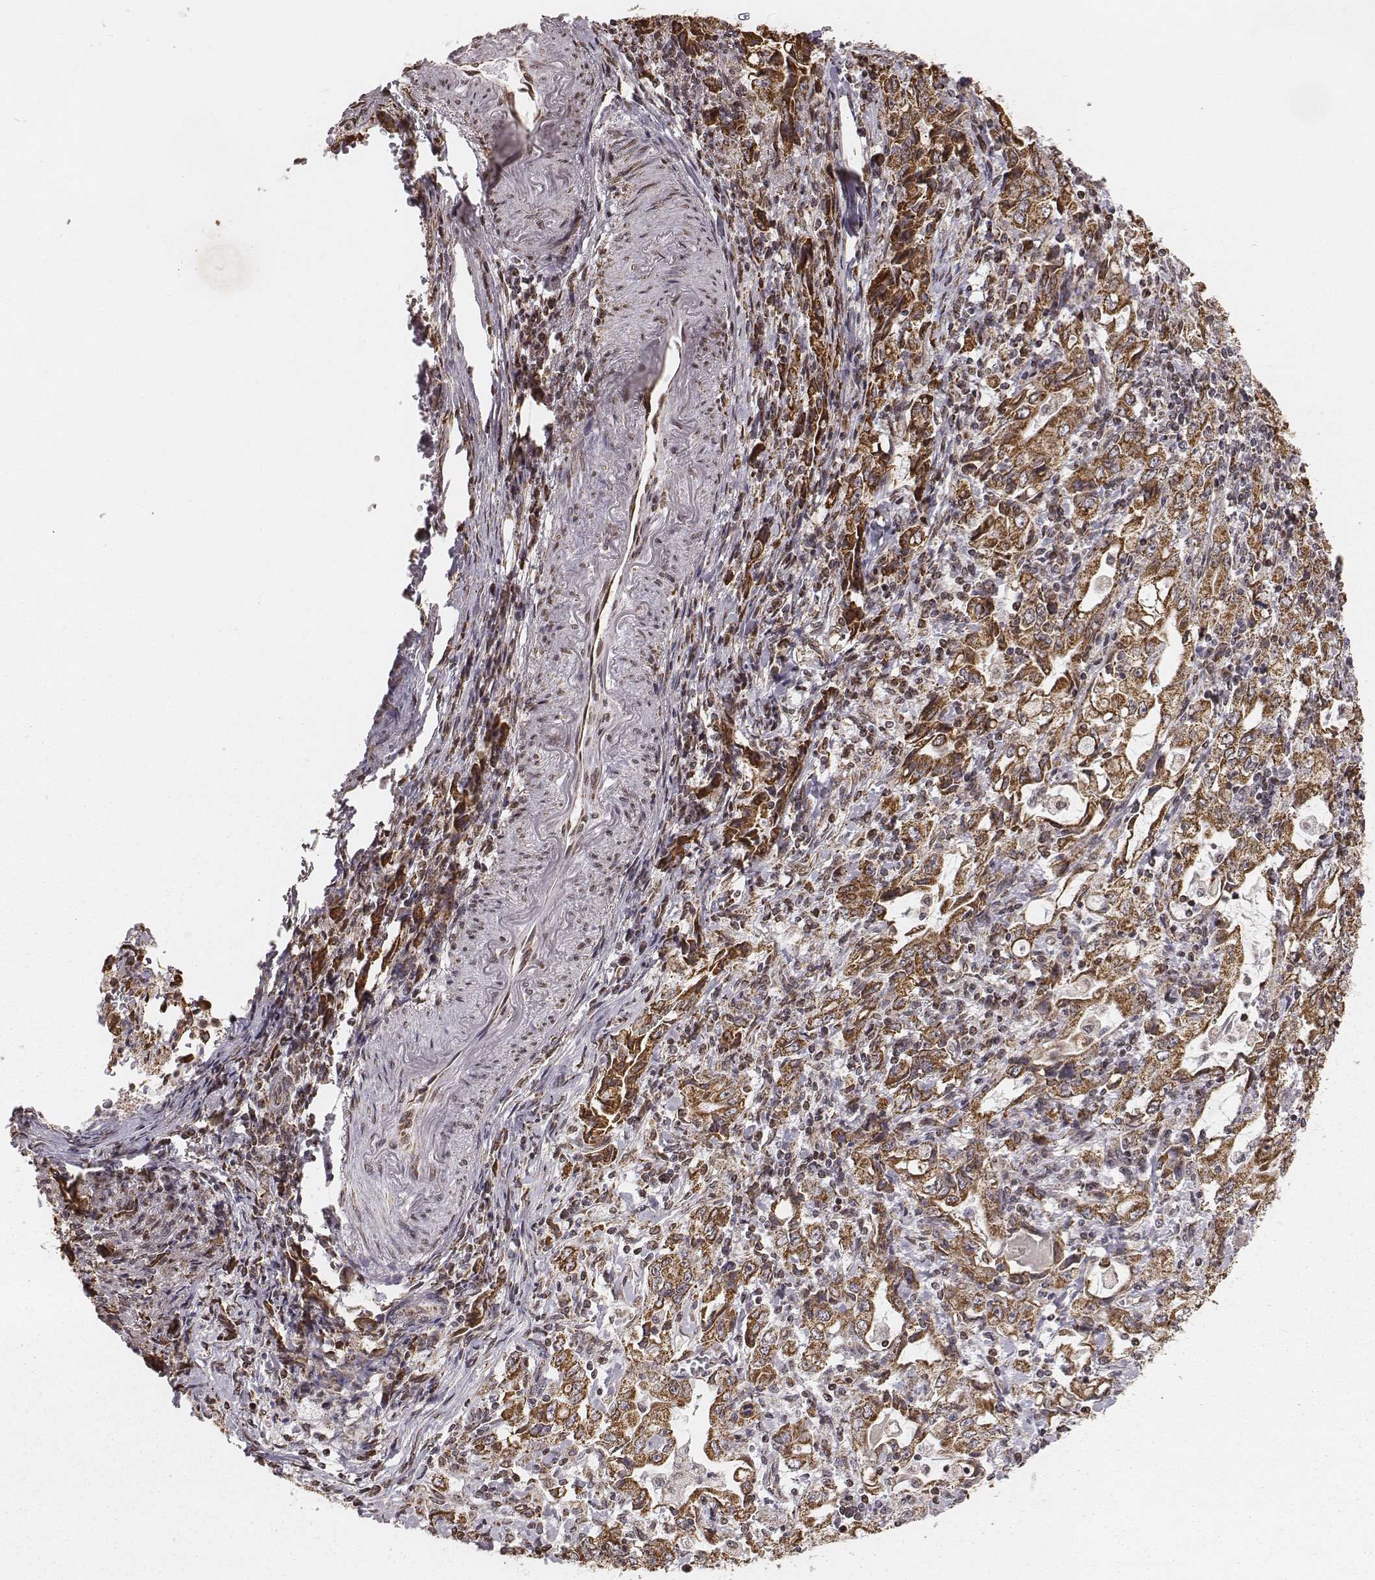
{"staining": {"intensity": "moderate", "quantity": ">75%", "location": "cytoplasmic/membranous"}, "tissue": "stomach cancer", "cell_type": "Tumor cells", "image_type": "cancer", "snomed": [{"axis": "morphology", "description": "Adenocarcinoma, NOS"}, {"axis": "topography", "description": "Stomach, lower"}], "caption": "Adenocarcinoma (stomach) stained with DAB immunohistochemistry displays medium levels of moderate cytoplasmic/membranous expression in about >75% of tumor cells.", "gene": "ACOT2", "patient": {"sex": "female", "age": 72}}